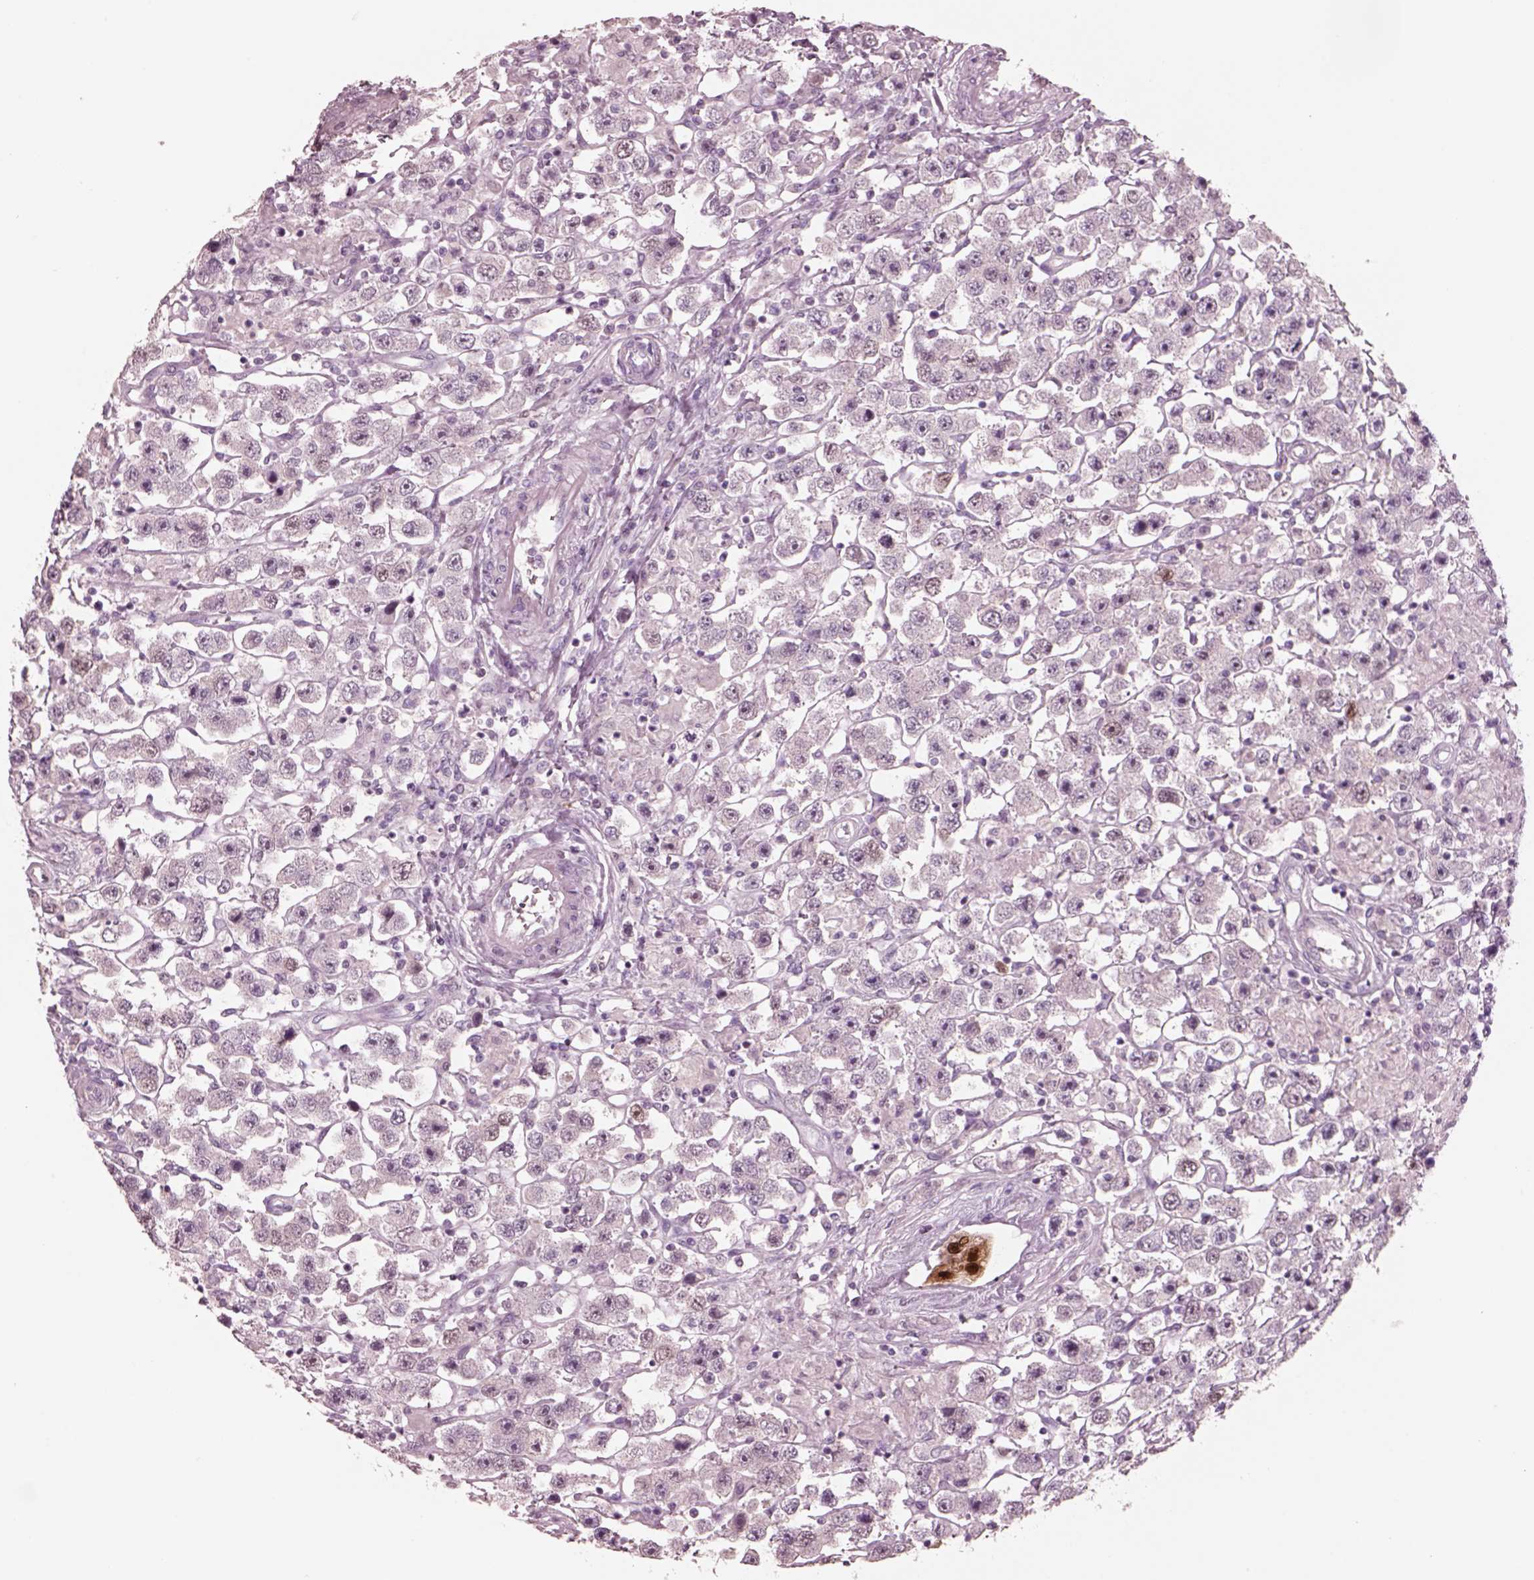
{"staining": {"intensity": "negative", "quantity": "none", "location": "none"}, "tissue": "testis cancer", "cell_type": "Tumor cells", "image_type": "cancer", "snomed": [{"axis": "morphology", "description": "Seminoma, NOS"}, {"axis": "topography", "description": "Testis"}], "caption": "Micrograph shows no significant protein positivity in tumor cells of seminoma (testis).", "gene": "SOX9", "patient": {"sex": "male", "age": 45}}